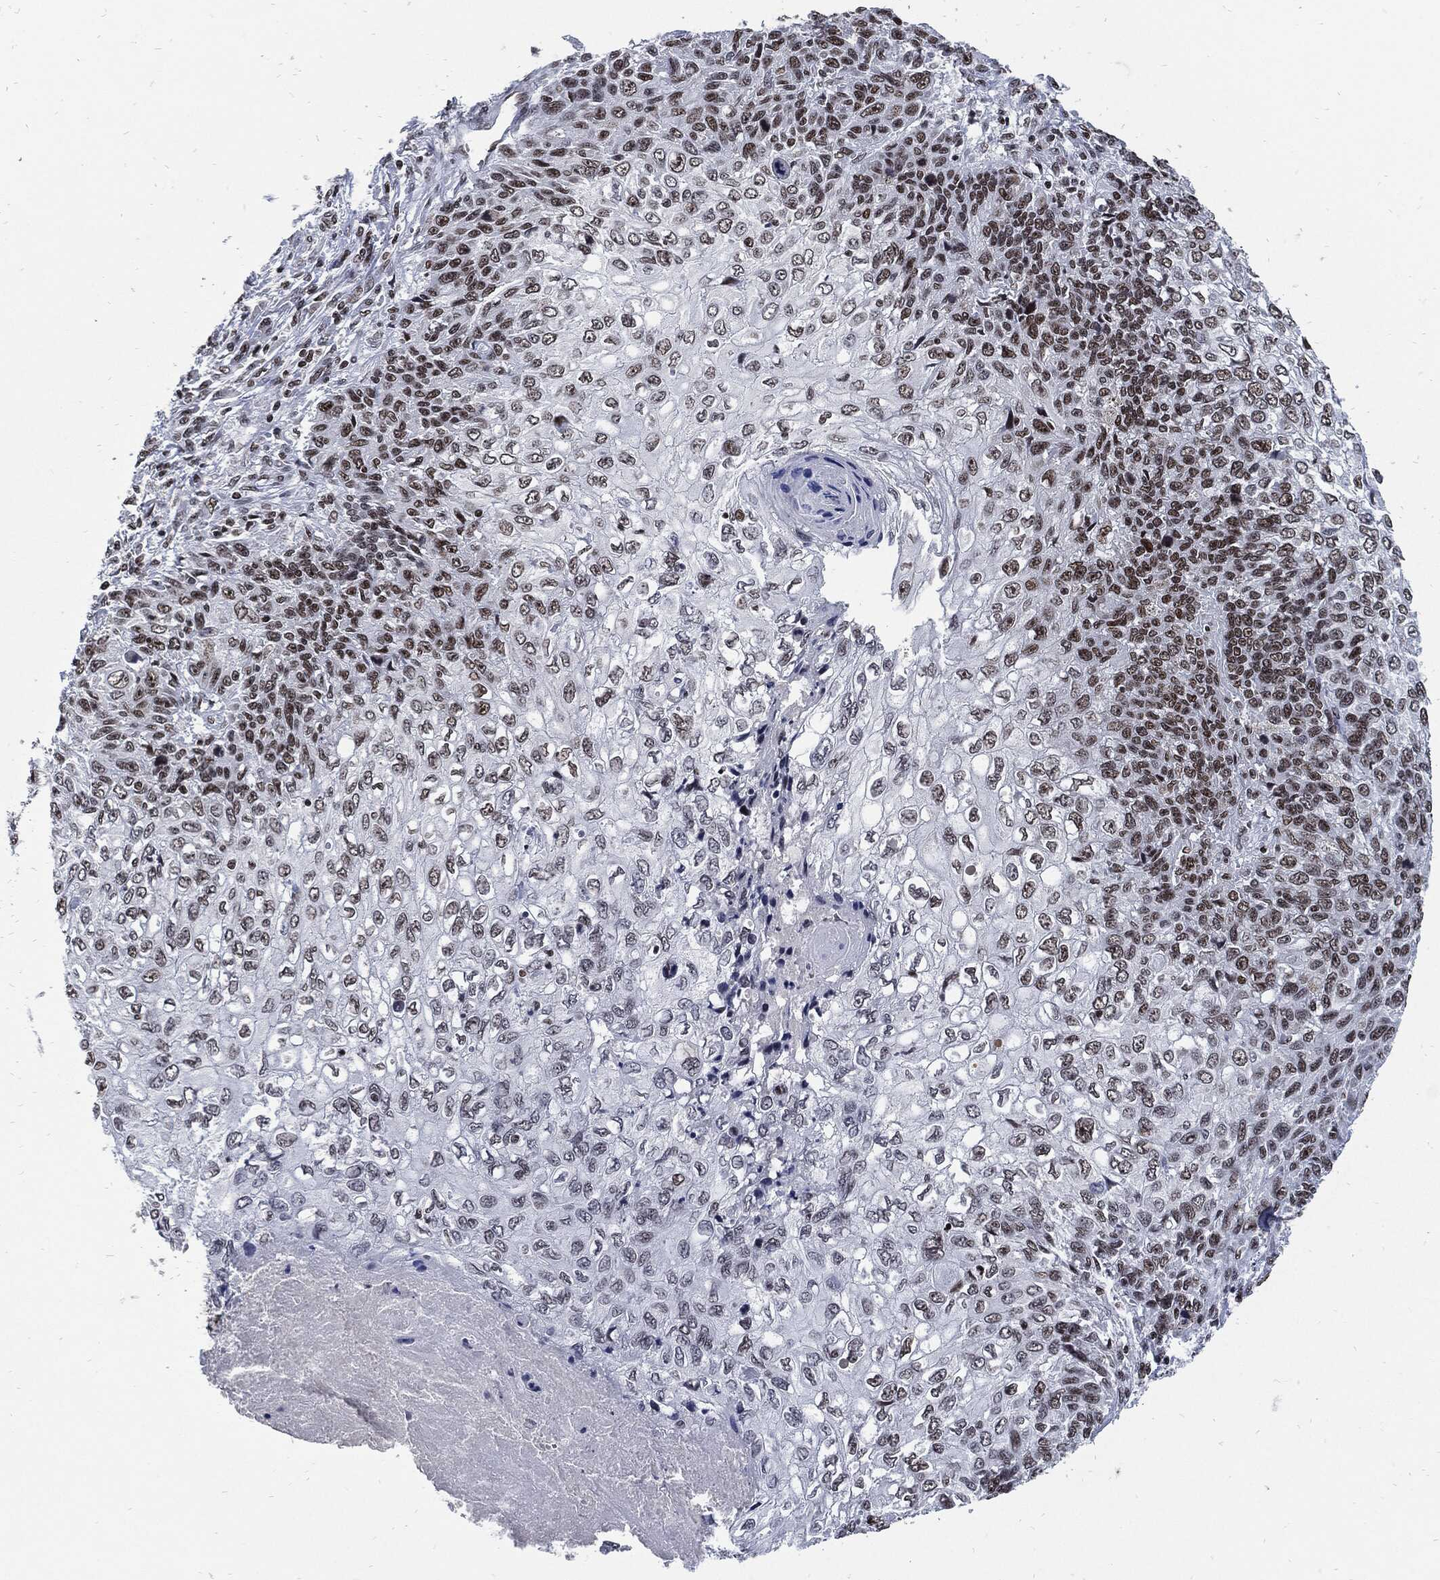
{"staining": {"intensity": "moderate", "quantity": "<25%", "location": "nuclear"}, "tissue": "skin cancer", "cell_type": "Tumor cells", "image_type": "cancer", "snomed": [{"axis": "morphology", "description": "Squamous cell carcinoma, NOS"}, {"axis": "topography", "description": "Skin"}], "caption": "The immunohistochemical stain labels moderate nuclear staining in tumor cells of skin cancer tissue.", "gene": "TERF2", "patient": {"sex": "male", "age": 92}}